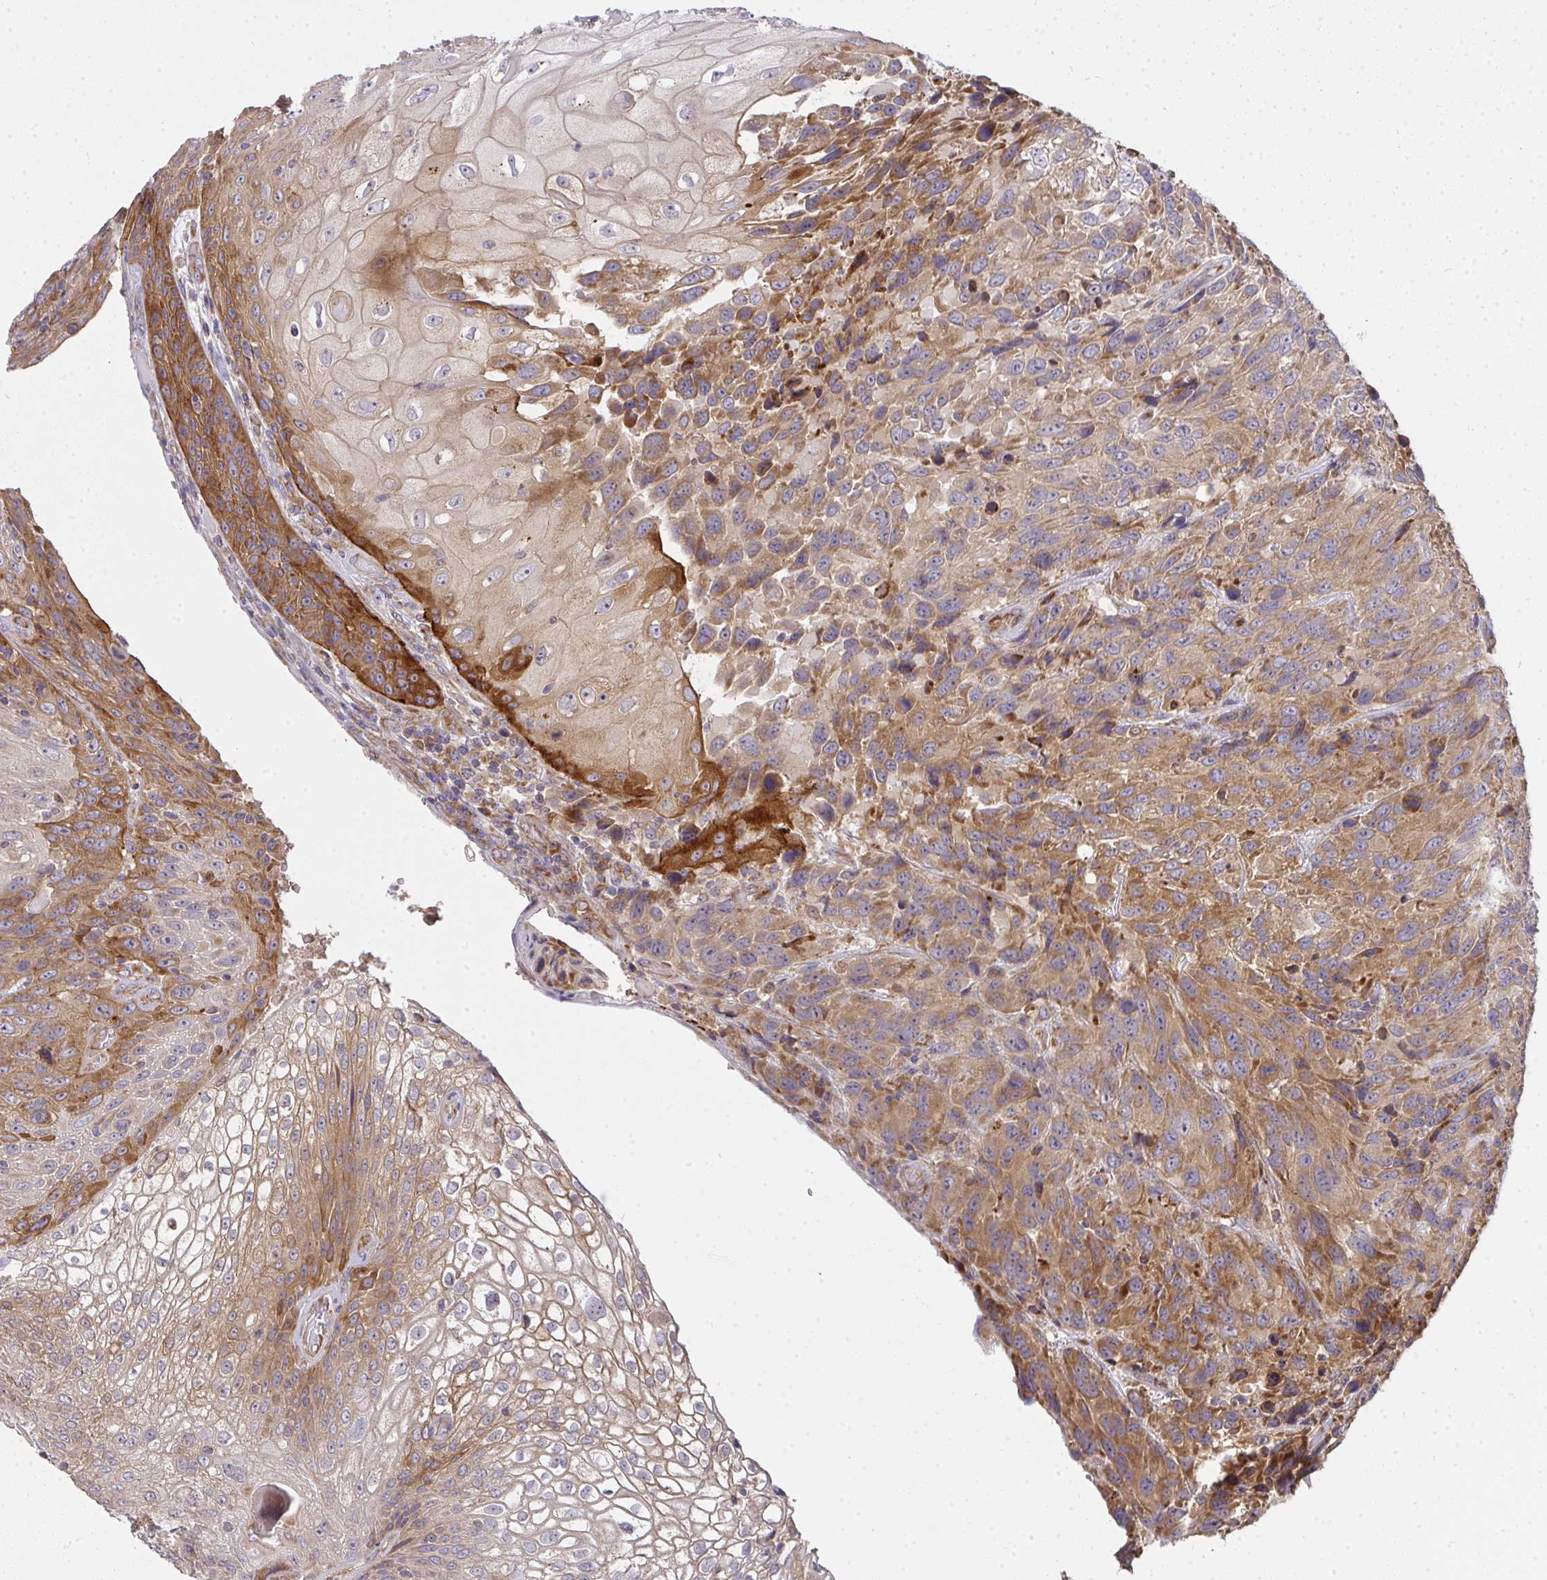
{"staining": {"intensity": "moderate", "quantity": "25%-75%", "location": "cytoplasmic/membranous"}, "tissue": "urothelial cancer", "cell_type": "Tumor cells", "image_type": "cancer", "snomed": [{"axis": "morphology", "description": "Urothelial carcinoma, High grade"}, {"axis": "topography", "description": "Urinary bladder"}], "caption": "Protein staining of urothelial carcinoma (high-grade) tissue demonstrates moderate cytoplasmic/membranous staining in about 25%-75% of tumor cells. (DAB (3,3'-diaminobenzidine) IHC, brown staining for protein, blue staining for nuclei).", "gene": "B4GALT6", "patient": {"sex": "female", "age": 70}}